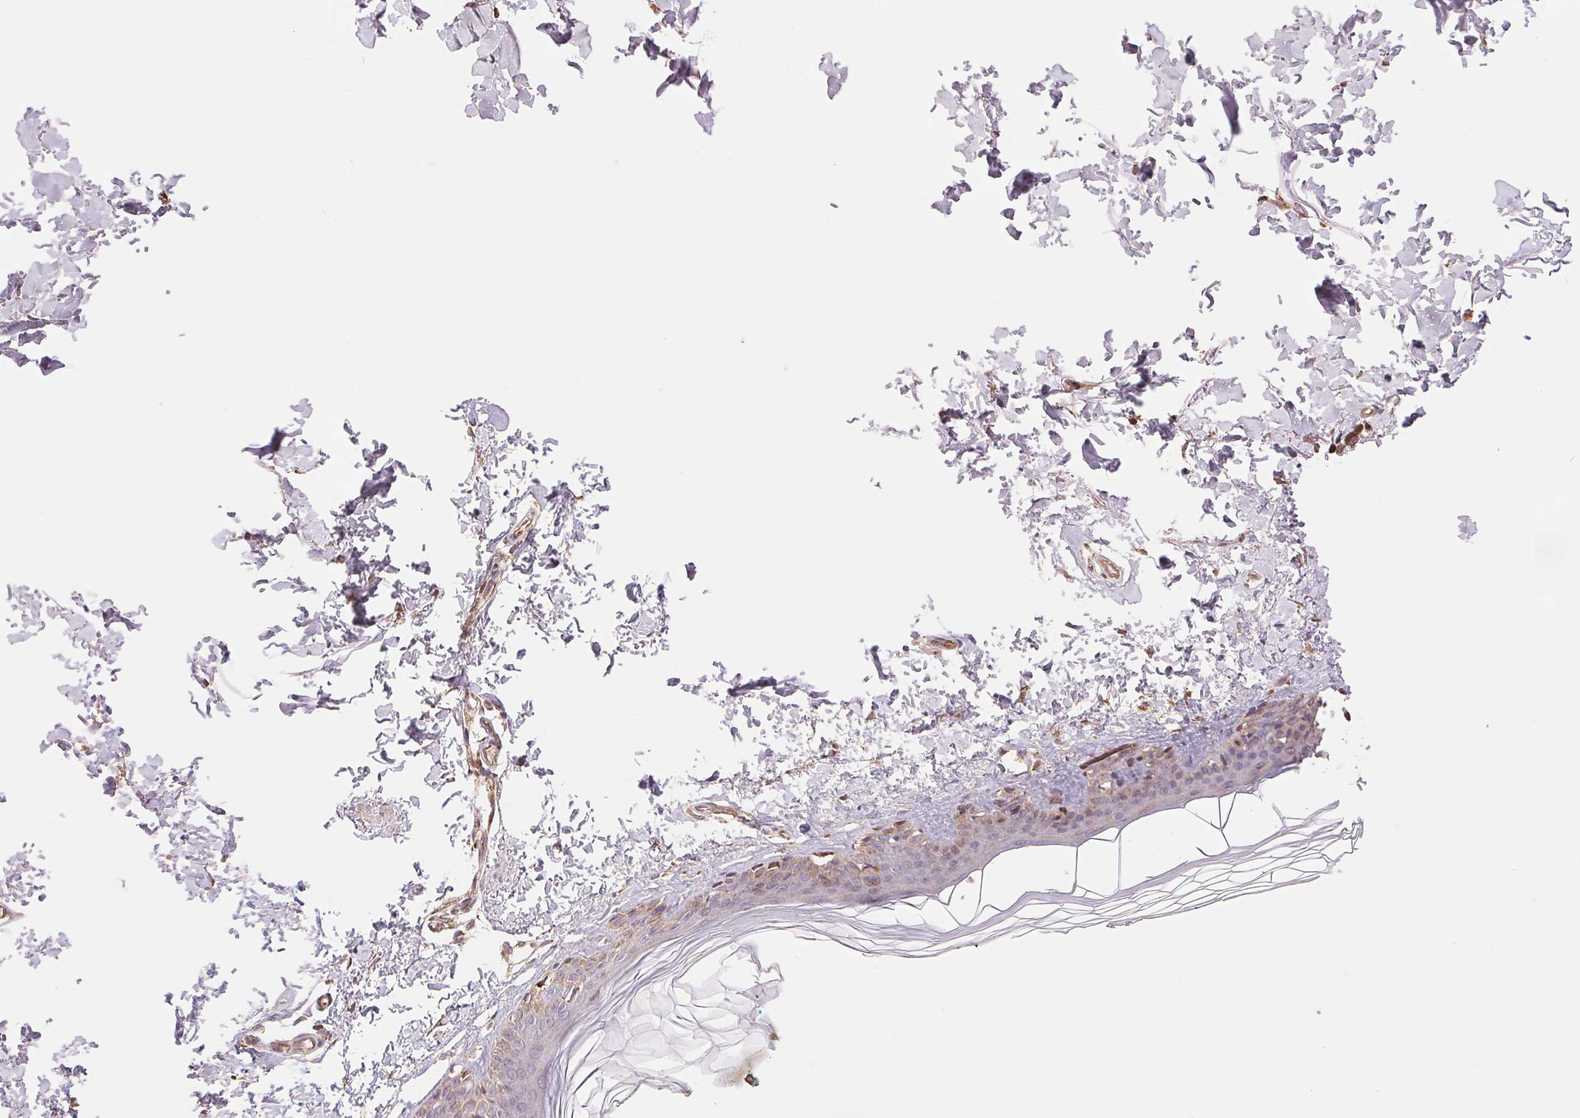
{"staining": {"intensity": "weak", "quantity": "25%-75%", "location": "cytoplasmic/membranous"}, "tissue": "skin", "cell_type": "Fibroblasts", "image_type": "normal", "snomed": [{"axis": "morphology", "description": "Normal tissue, NOS"}, {"axis": "topography", "description": "Skin"}, {"axis": "topography", "description": "Peripheral nerve tissue"}], "caption": "Skin stained with IHC demonstrates weak cytoplasmic/membranous staining in approximately 25%-75% of fibroblasts. The staining was performed using DAB, with brown indicating positive protein expression. Nuclei are stained blue with hematoxylin.", "gene": "DGUOK", "patient": {"sex": "female", "age": 45}}